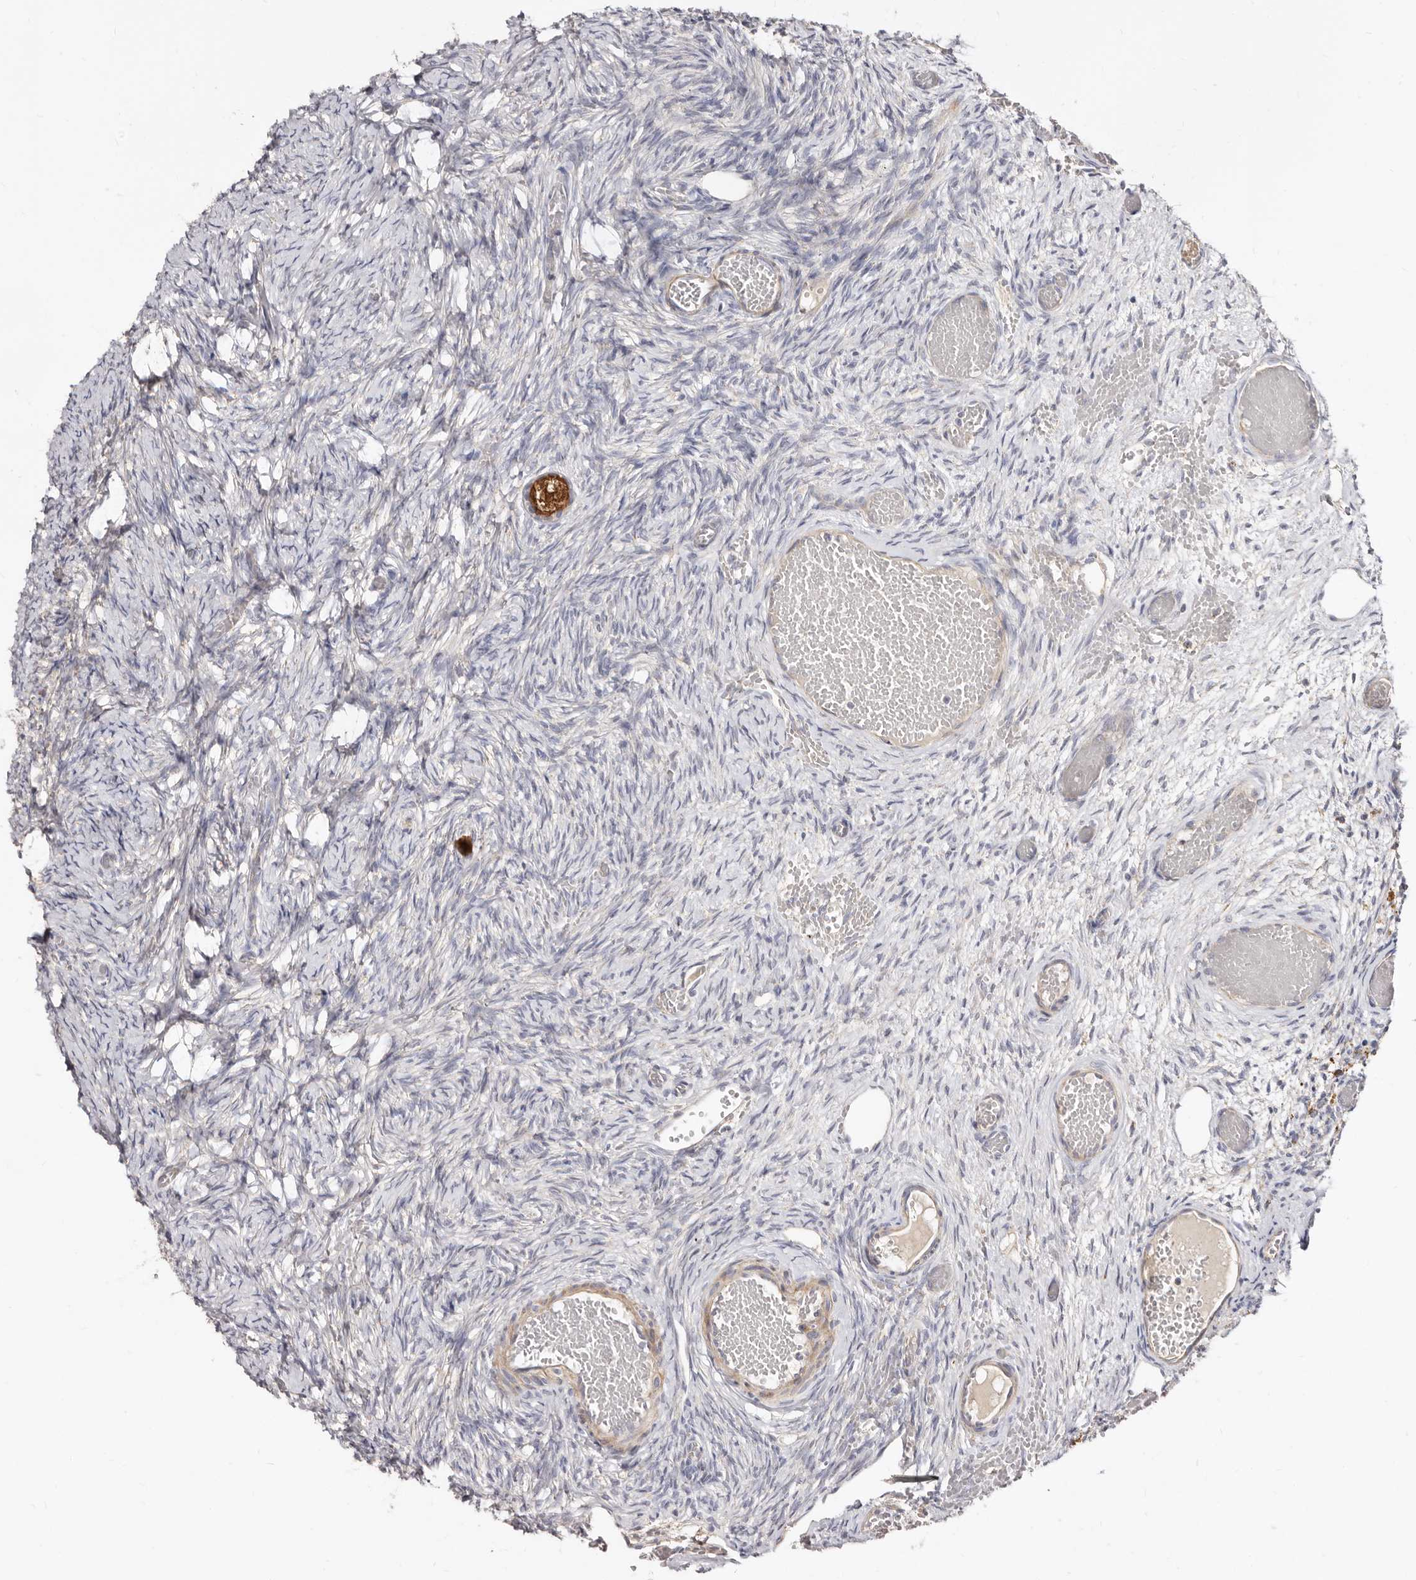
{"staining": {"intensity": "strong", "quantity": ">75%", "location": "cytoplasmic/membranous"}, "tissue": "ovary", "cell_type": "Follicle cells", "image_type": "normal", "snomed": [{"axis": "morphology", "description": "Adenocarcinoma, NOS"}, {"axis": "topography", "description": "Endometrium"}], "caption": "DAB (3,3'-diaminobenzidine) immunohistochemical staining of benign ovary displays strong cytoplasmic/membranous protein staining in approximately >75% of follicle cells.", "gene": "BAIAP2L1", "patient": {"sex": "female", "age": 32}}